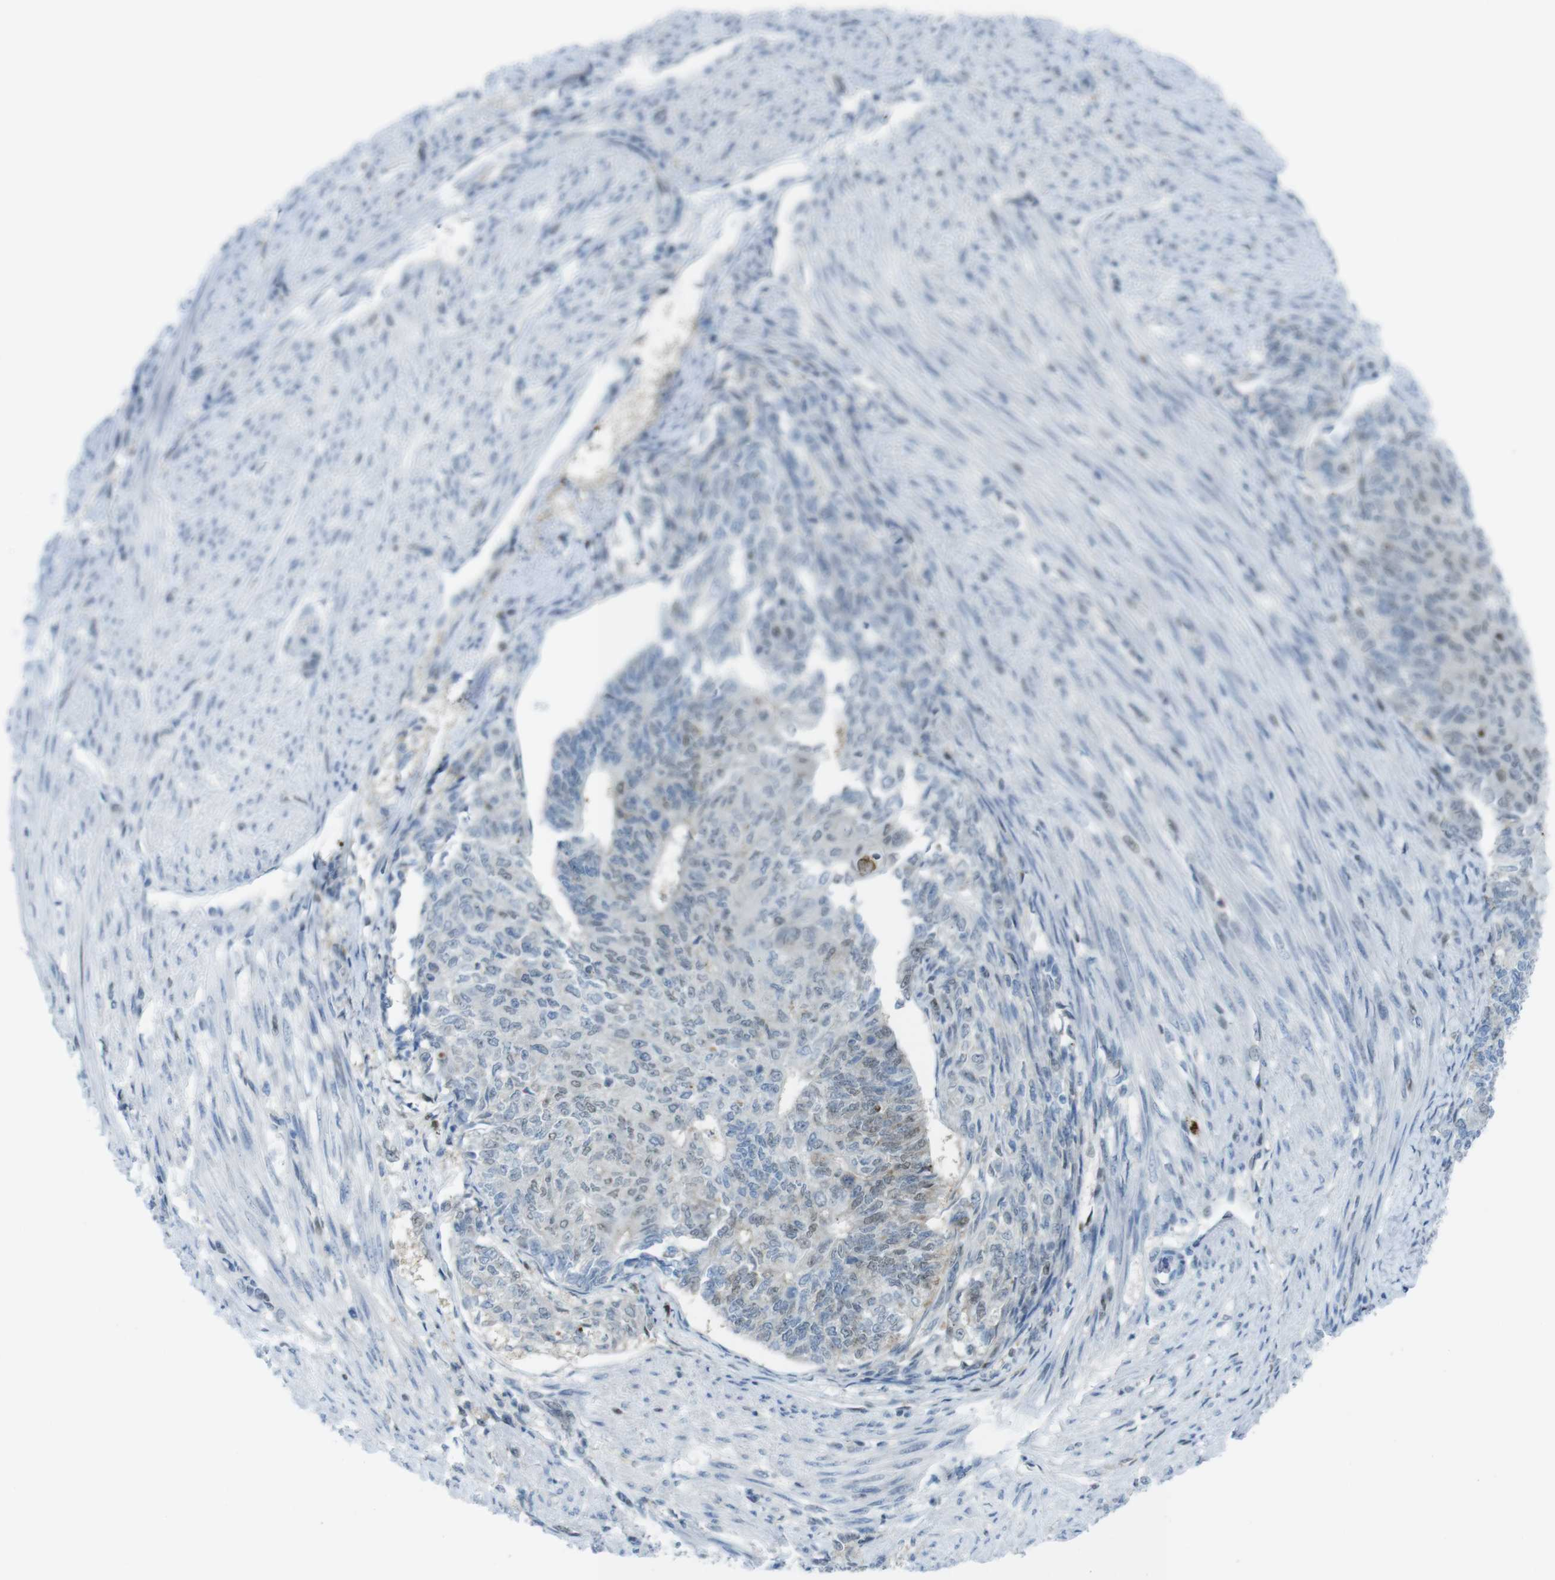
{"staining": {"intensity": "negative", "quantity": "none", "location": "none"}, "tissue": "endometrial cancer", "cell_type": "Tumor cells", "image_type": "cancer", "snomed": [{"axis": "morphology", "description": "Adenocarcinoma, NOS"}, {"axis": "topography", "description": "Endometrium"}], "caption": "This is a image of immunohistochemistry staining of endometrial adenocarcinoma, which shows no staining in tumor cells.", "gene": "UBB", "patient": {"sex": "female", "age": 32}}